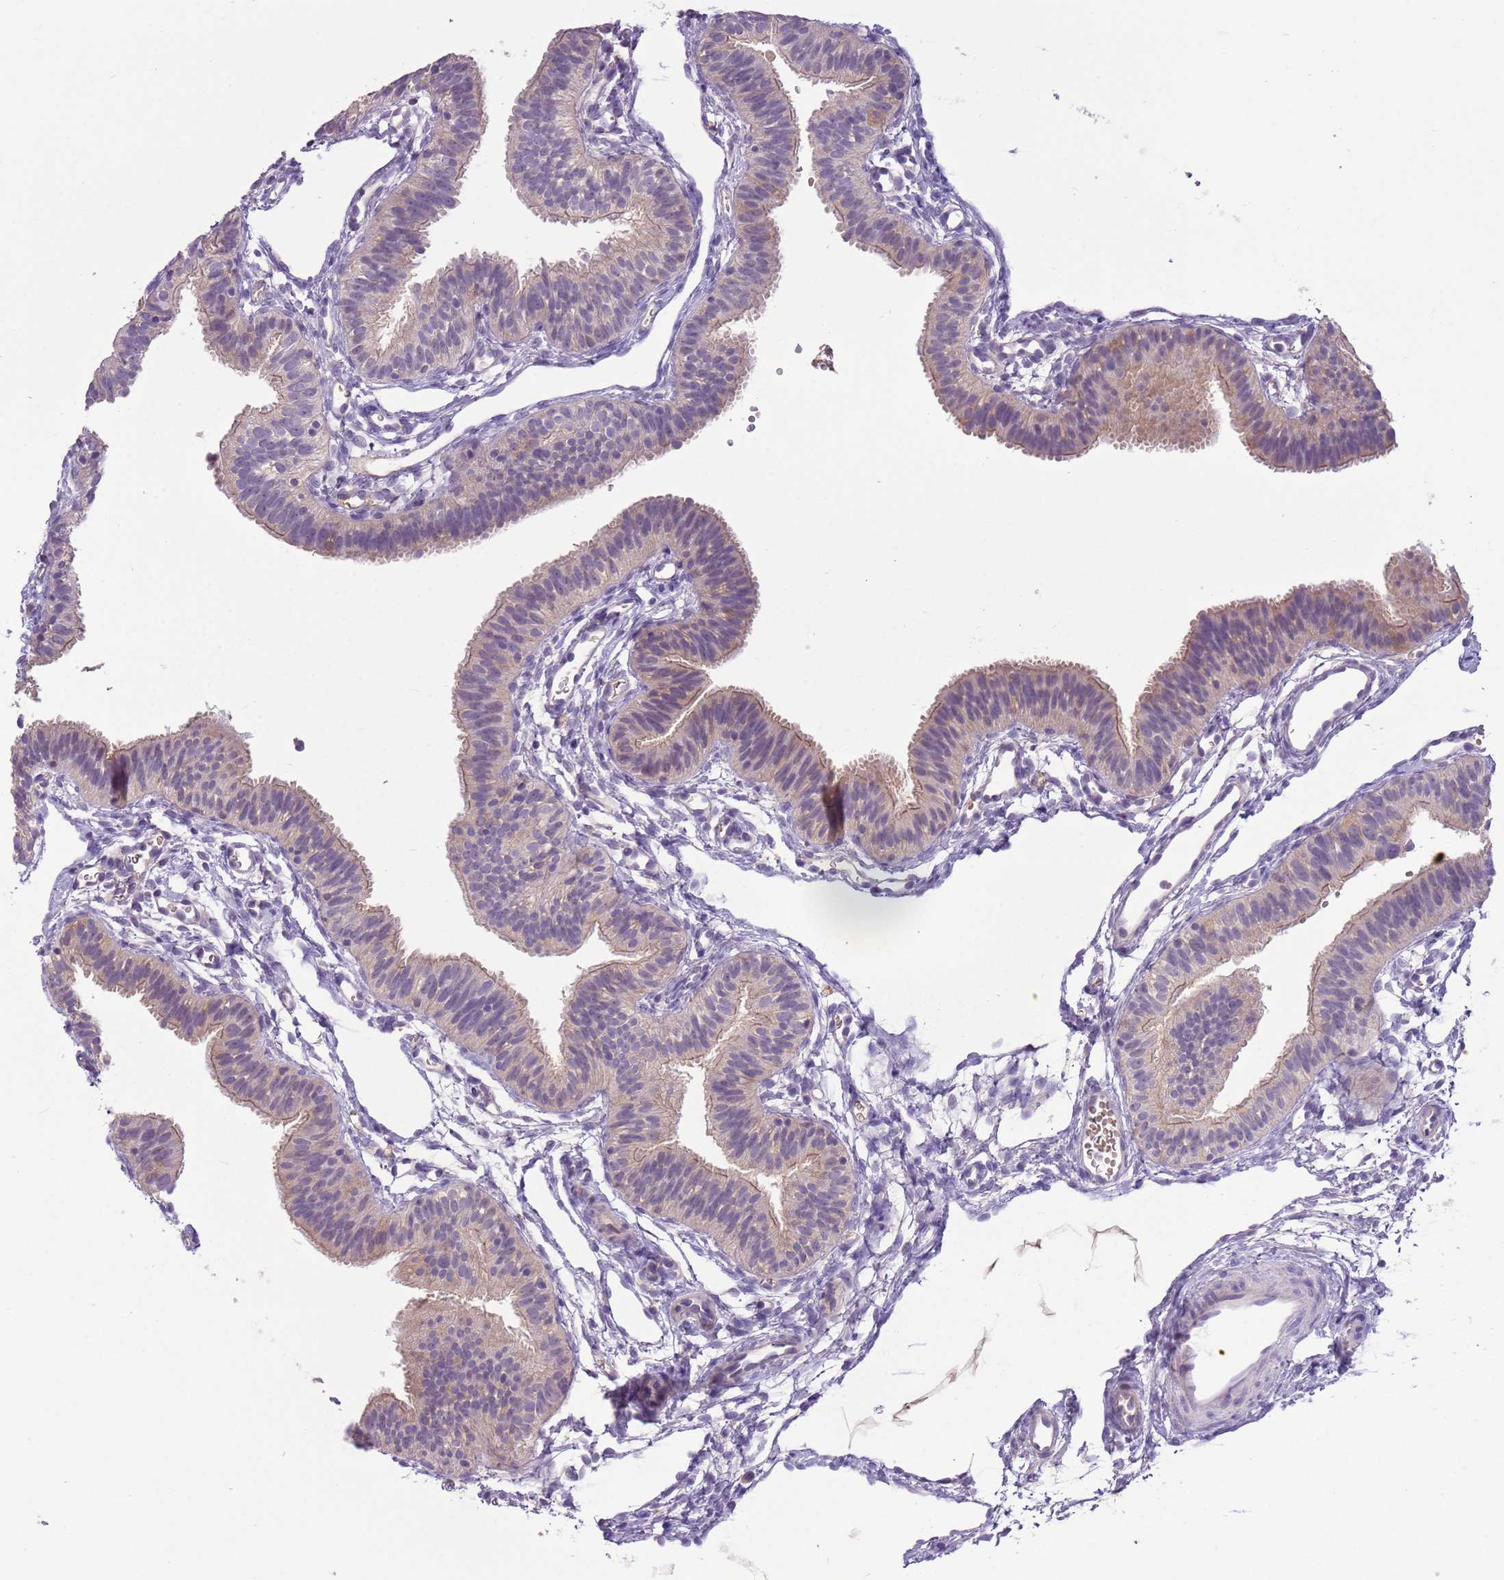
{"staining": {"intensity": "weak", "quantity": "25%-75%", "location": "cytoplasmic/membranous"}, "tissue": "fallopian tube", "cell_type": "Glandular cells", "image_type": "normal", "snomed": [{"axis": "morphology", "description": "Normal tissue, NOS"}, {"axis": "topography", "description": "Fallopian tube"}], "caption": "IHC of unremarkable fallopian tube reveals low levels of weak cytoplasmic/membranous positivity in about 25%-75% of glandular cells.", "gene": "SCAMP5", "patient": {"sex": "female", "age": 35}}